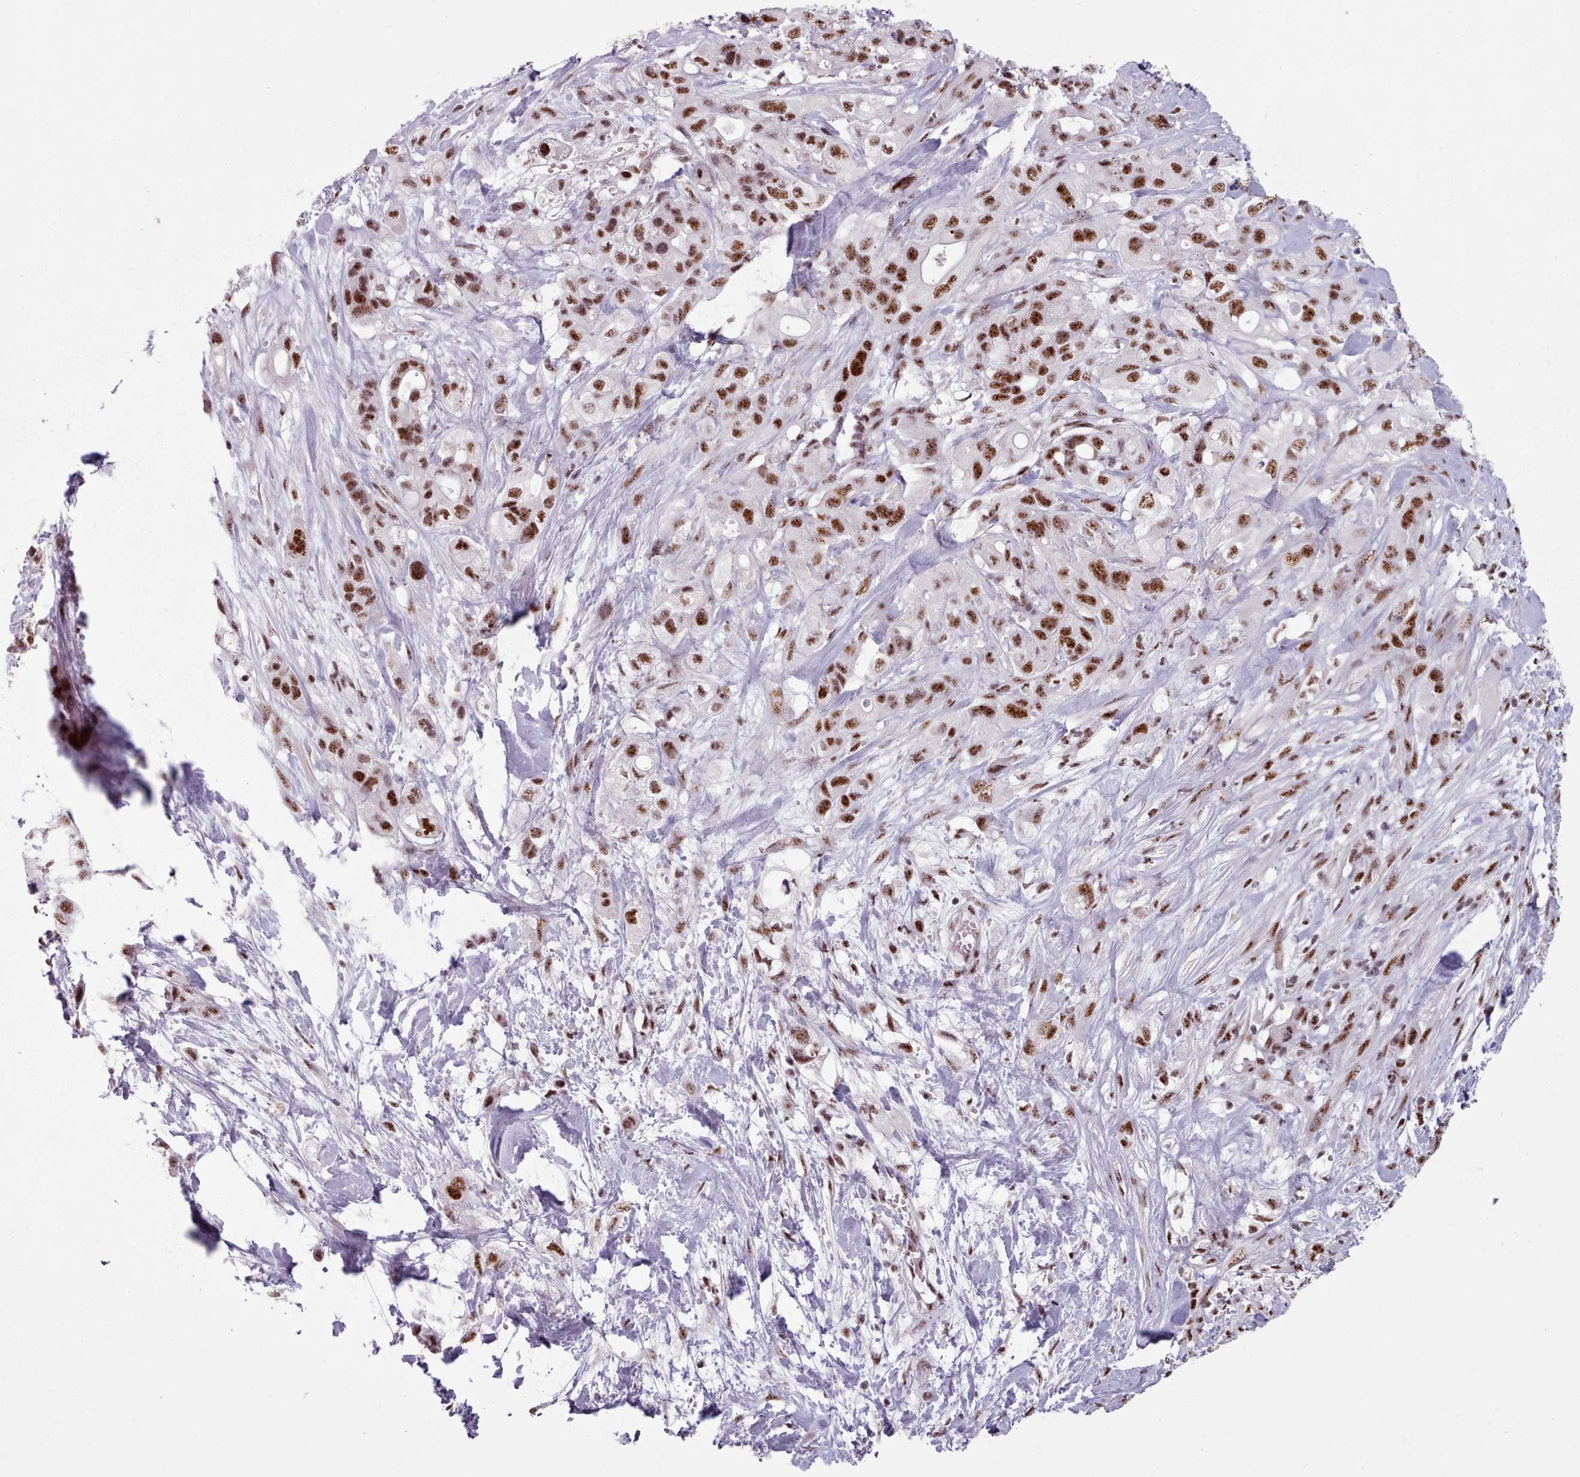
{"staining": {"intensity": "strong", "quantity": ">75%", "location": "nuclear"}, "tissue": "pancreatic cancer", "cell_type": "Tumor cells", "image_type": "cancer", "snomed": [{"axis": "morphology", "description": "Adenocarcinoma, NOS"}, {"axis": "topography", "description": "Pancreas"}], "caption": "Pancreatic cancer (adenocarcinoma) stained with immunohistochemistry displays strong nuclear positivity in approximately >75% of tumor cells.", "gene": "SRRM1", "patient": {"sex": "male", "age": 44}}